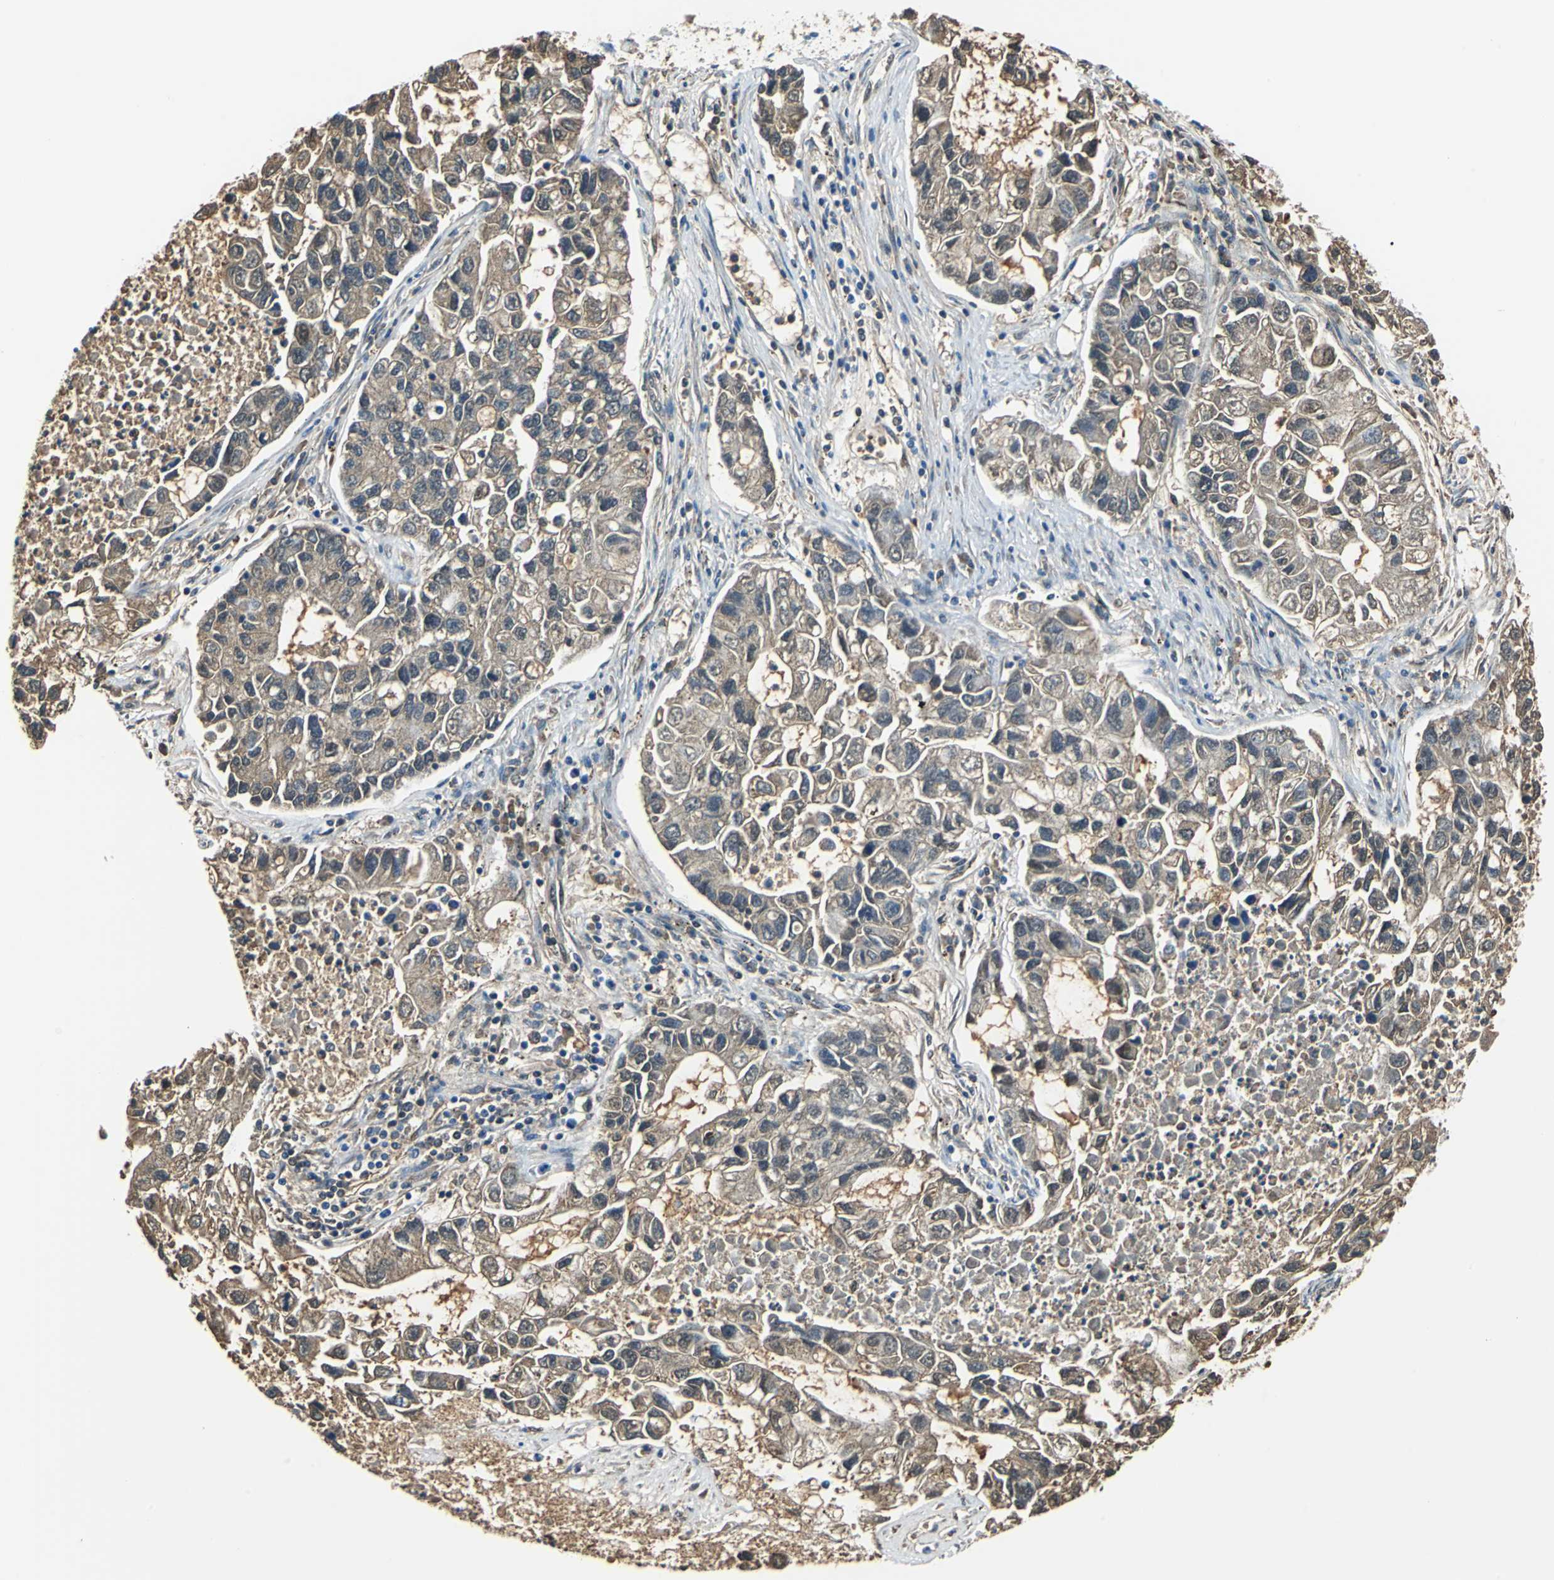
{"staining": {"intensity": "weak", "quantity": ">75%", "location": "cytoplasmic/membranous"}, "tissue": "lung cancer", "cell_type": "Tumor cells", "image_type": "cancer", "snomed": [{"axis": "morphology", "description": "Adenocarcinoma, NOS"}, {"axis": "topography", "description": "Lung"}], "caption": "Immunohistochemical staining of lung cancer displays weak cytoplasmic/membranous protein positivity in about >75% of tumor cells.", "gene": "ALB", "patient": {"sex": "female", "age": 51}}